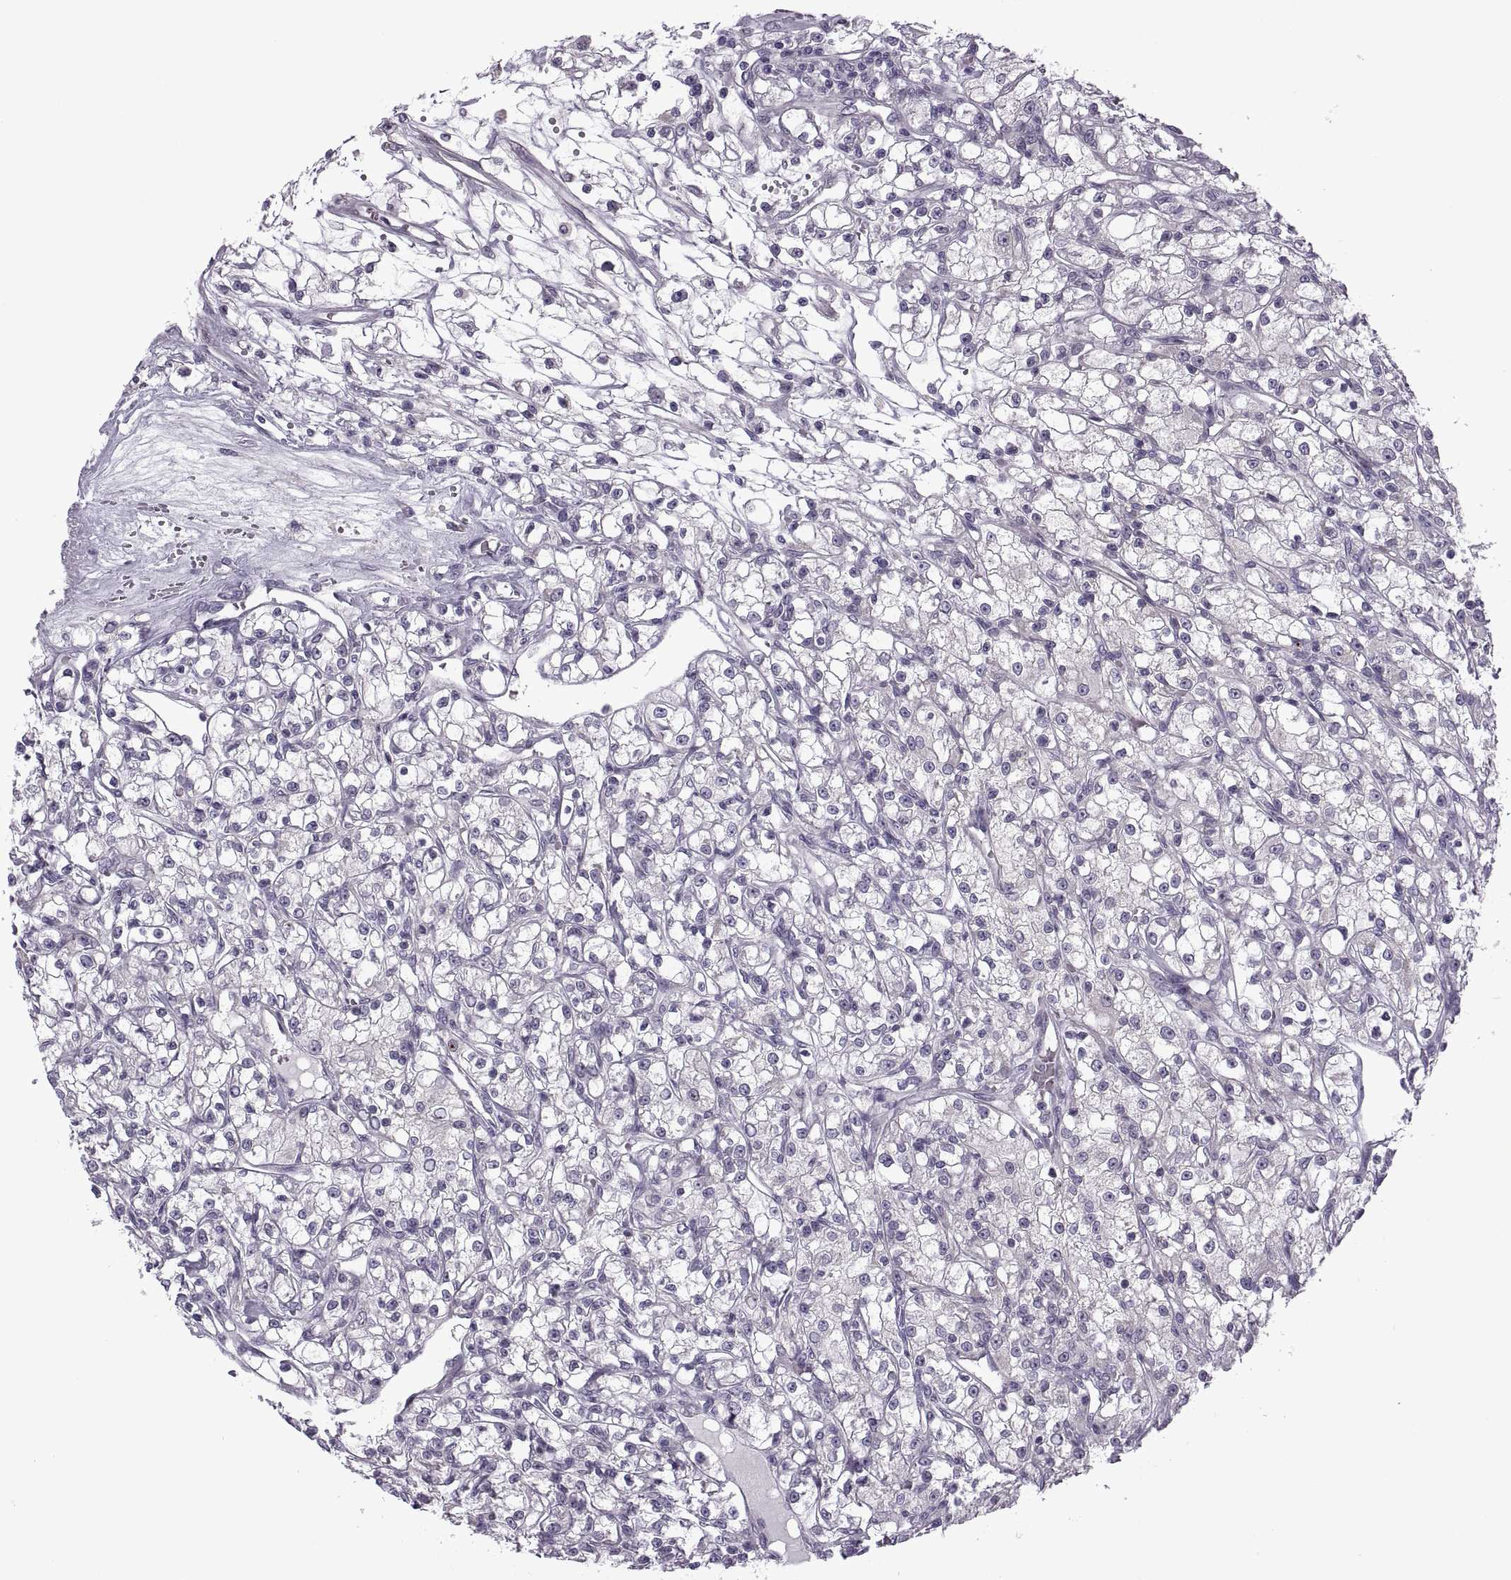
{"staining": {"intensity": "negative", "quantity": "none", "location": "none"}, "tissue": "renal cancer", "cell_type": "Tumor cells", "image_type": "cancer", "snomed": [{"axis": "morphology", "description": "Adenocarcinoma, NOS"}, {"axis": "topography", "description": "Kidney"}], "caption": "Adenocarcinoma (renal) was stained to show a protein in brown. There is no significant positivity in tumor cells.", "gene": "RIPK4", "patient": {"sex": "female", "age": 59}}